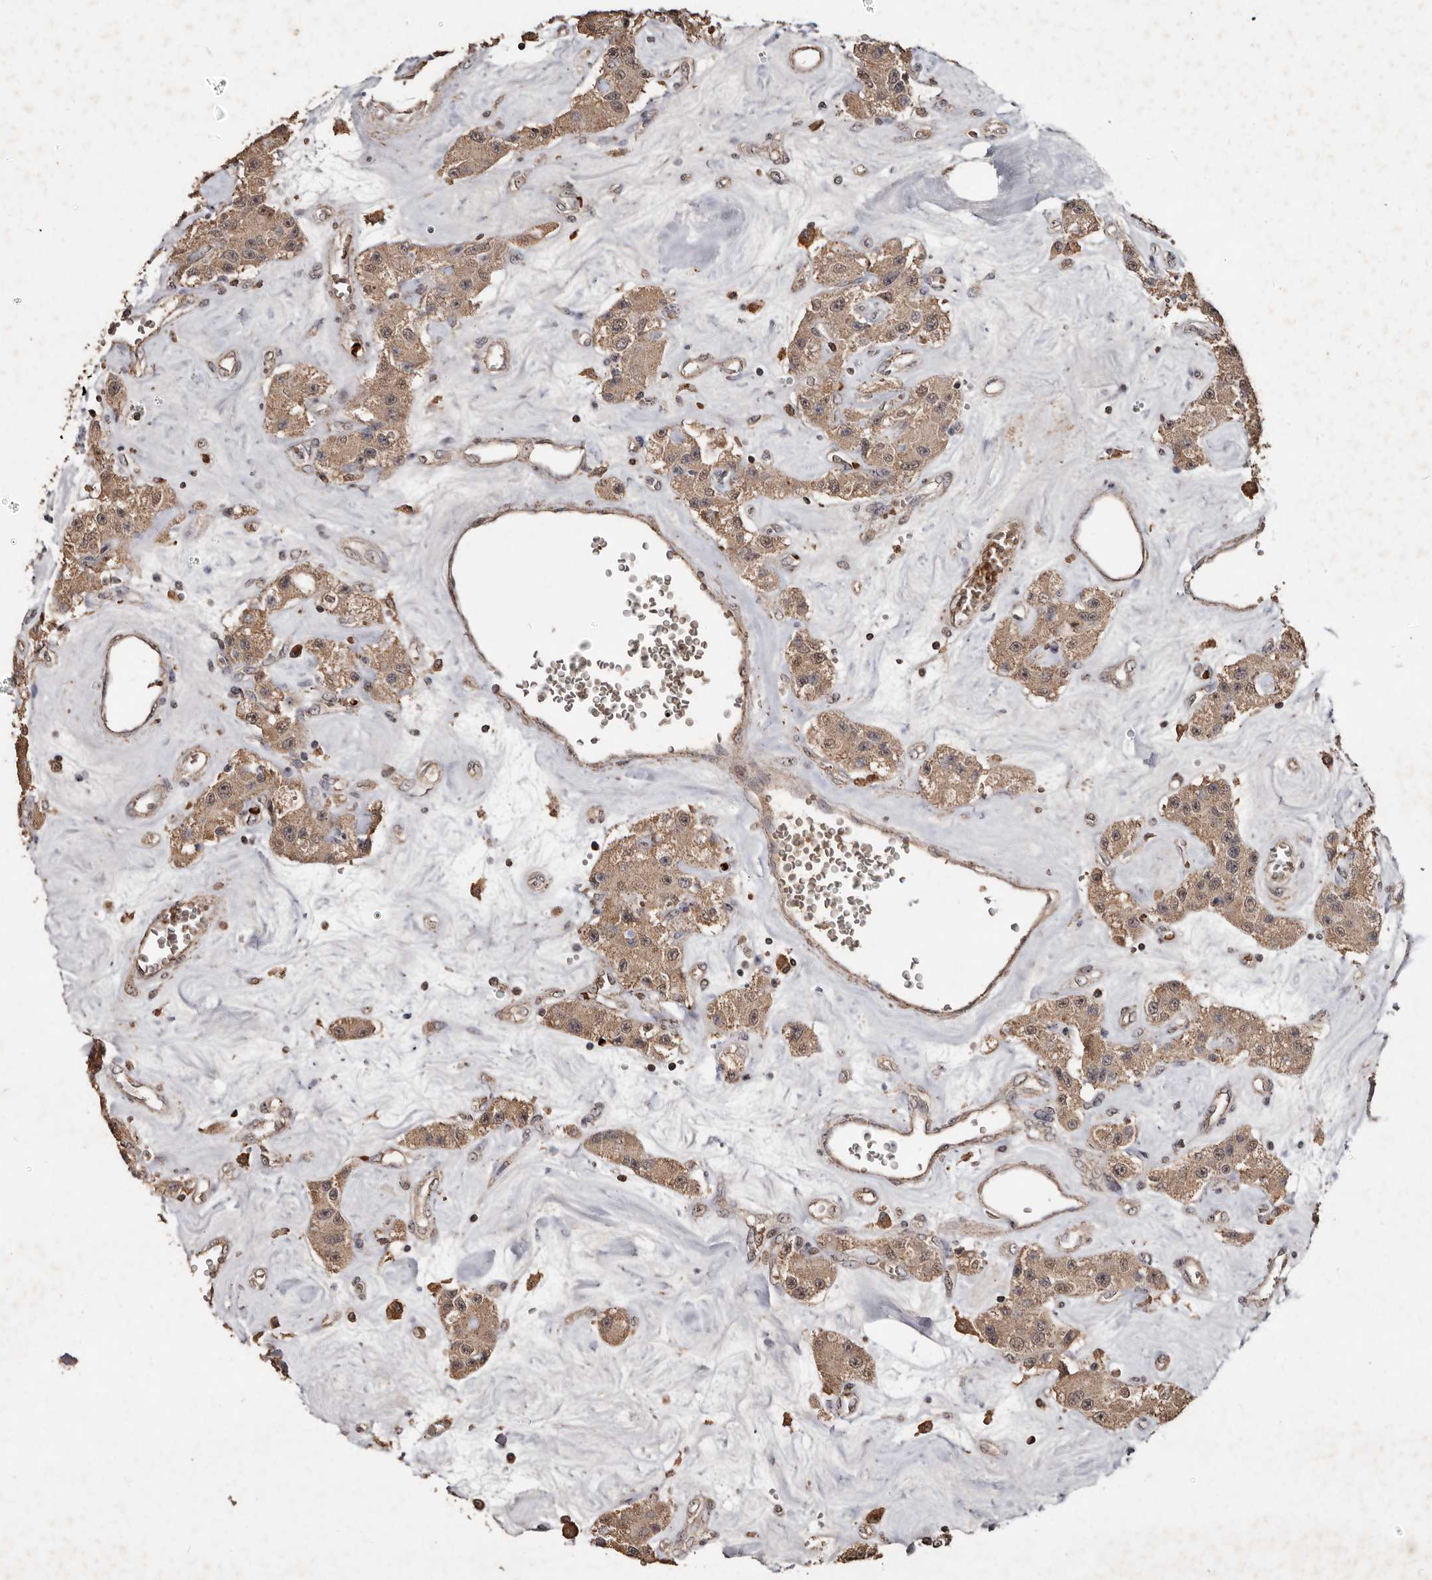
{"staining": {"intensity": "moderate", "quantity": ">75%", "location": "cytoplasmic/membranous,nuclear"}, "tissue": "carcinoid", "cell_type": "Tumor cells", "image_type": "cancer", "snomed": [{"axis": "morphology", "description": "Carcinoid, malignant, NOS"}, {"axis": "topography", "description": "Pancreas"}], "caption": "IHC staining of carcinoid, which exhibits medium levels of moderate cytoplasmic/membranous and nuclear expression in about >75% of tumor cells indicating moderate cytoplasmic/membranous and nuclear protein staining. The staining was performed using DAB (brown) for protein detection and nuclei were counterstained in hematoxylin (blue).", "gene": "GRAMD2A", "patient": {"sex": "male", "age": 41}}